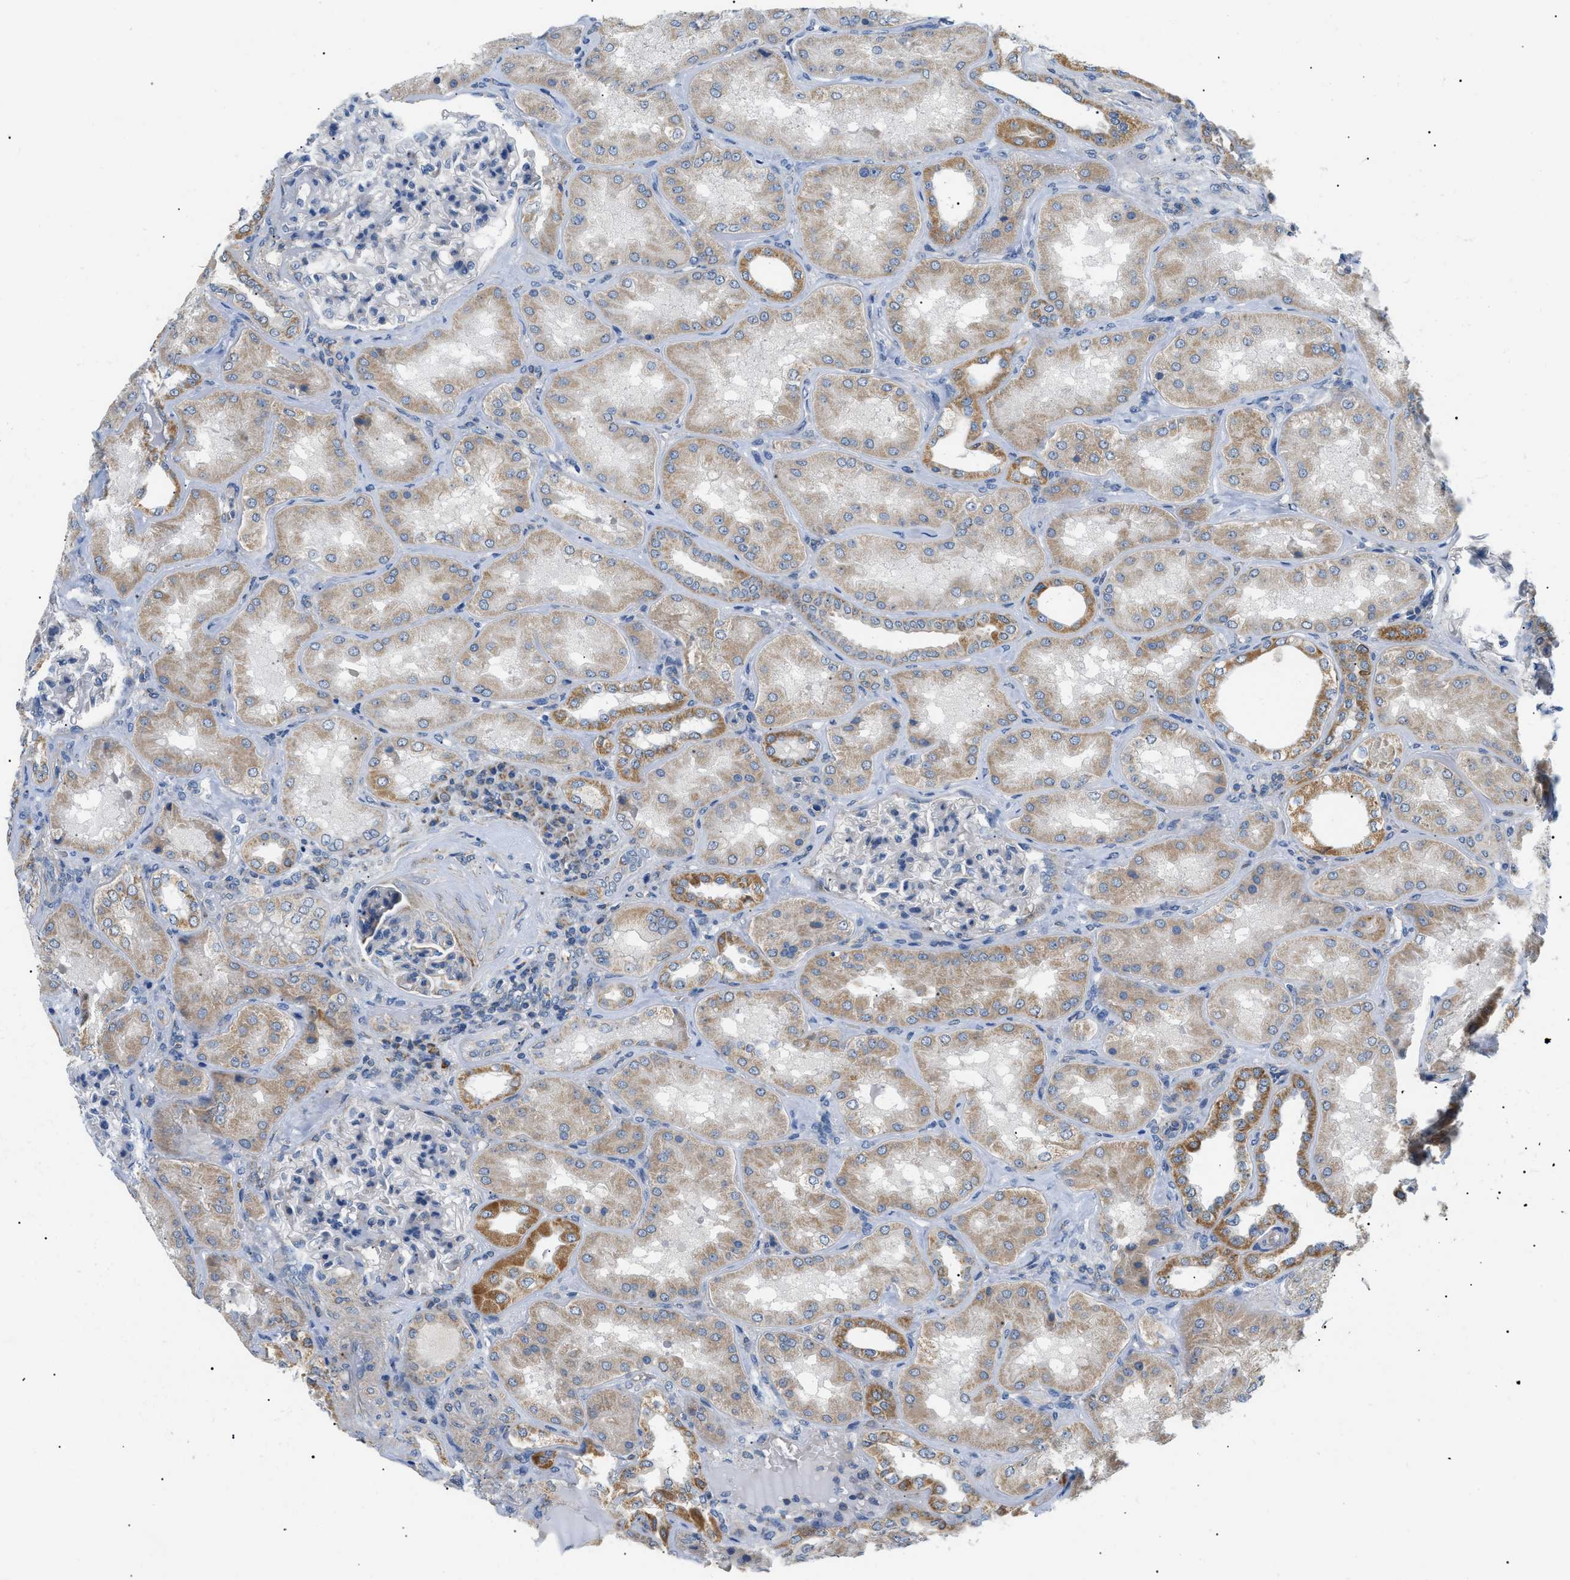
{"staining": {"intensity": "negative", "quantity": "none", "location": "none"}, "tissue": "kidney", "cell_type": "Cells in glomeruli", "image_type": "normal", "snomed": [{"axis": "morphology", "description": "Normal tissue, NOS"}, {"axis": "topography", "description": "Kidney"}], "caption": "Protein analysis of unremarkable kidney displays no significant positivity in cells in glomeruli. Nuclei are stained in blue.", "gene": "TOMM6", "patient": {"sex": "female", "age": 56}}